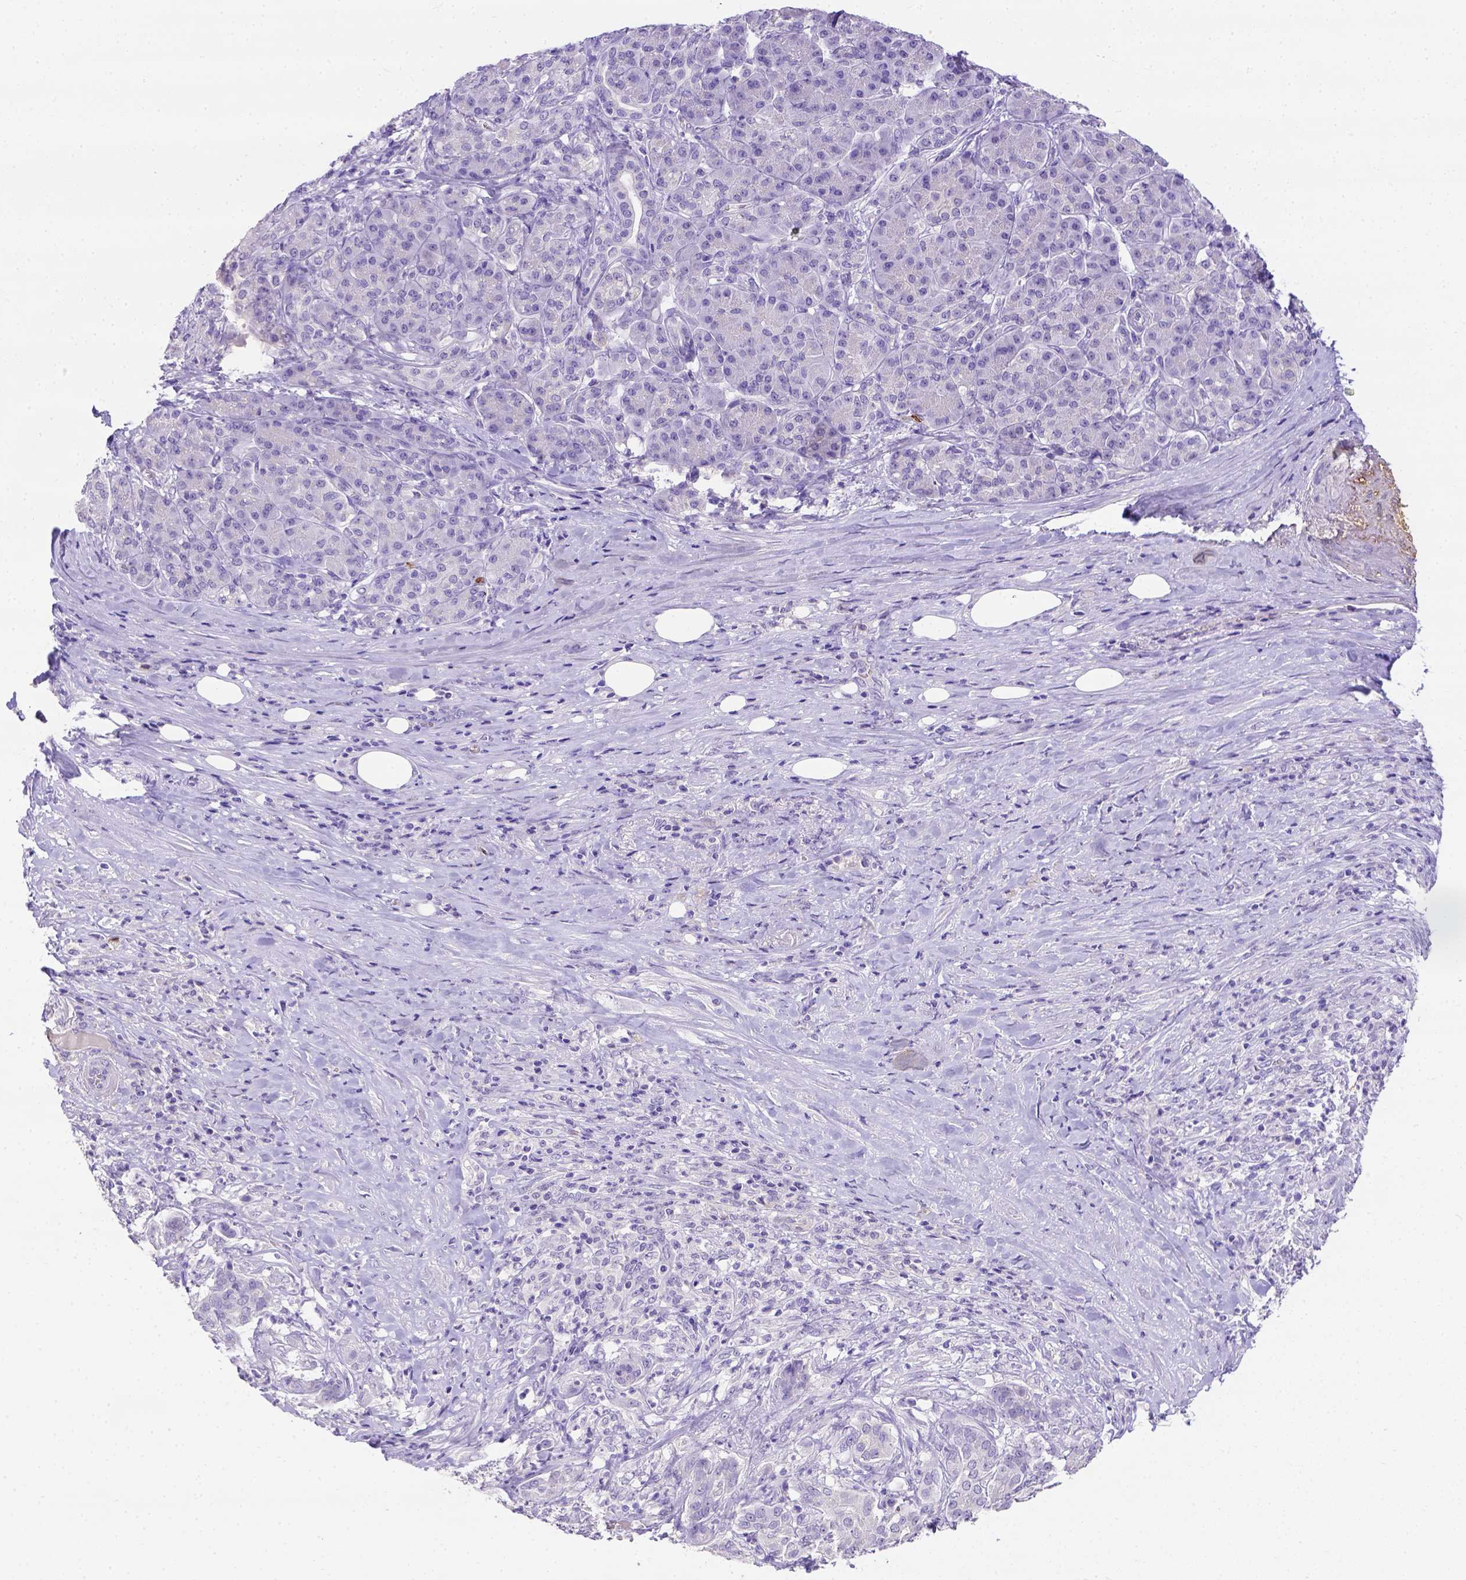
{"staining": {"intensity": "negative", "quantity": "none", "location": "none"}, "tissue": "pancreatic cancer", "cell_type": "Tumor cells", "image_type": "cancer", "snomed": [{"axis": "morphology", "description": "Normal tissue, NOS"}, {"axis": "morphology", "description": "Inflammation, NOS"}, {"axis": "morphology", "description": "Adenocarcinoma, NOS"}, {"axis": "topography", "description": "Pancreas"}], "caption": "IHC micrograph of human adenocarcinoma (pancreatic) stained for a protein (brown), which displays no staining in tumor cells.", "gene": "B3GAT1", "patient": {"sex": "male", "age": 57}}